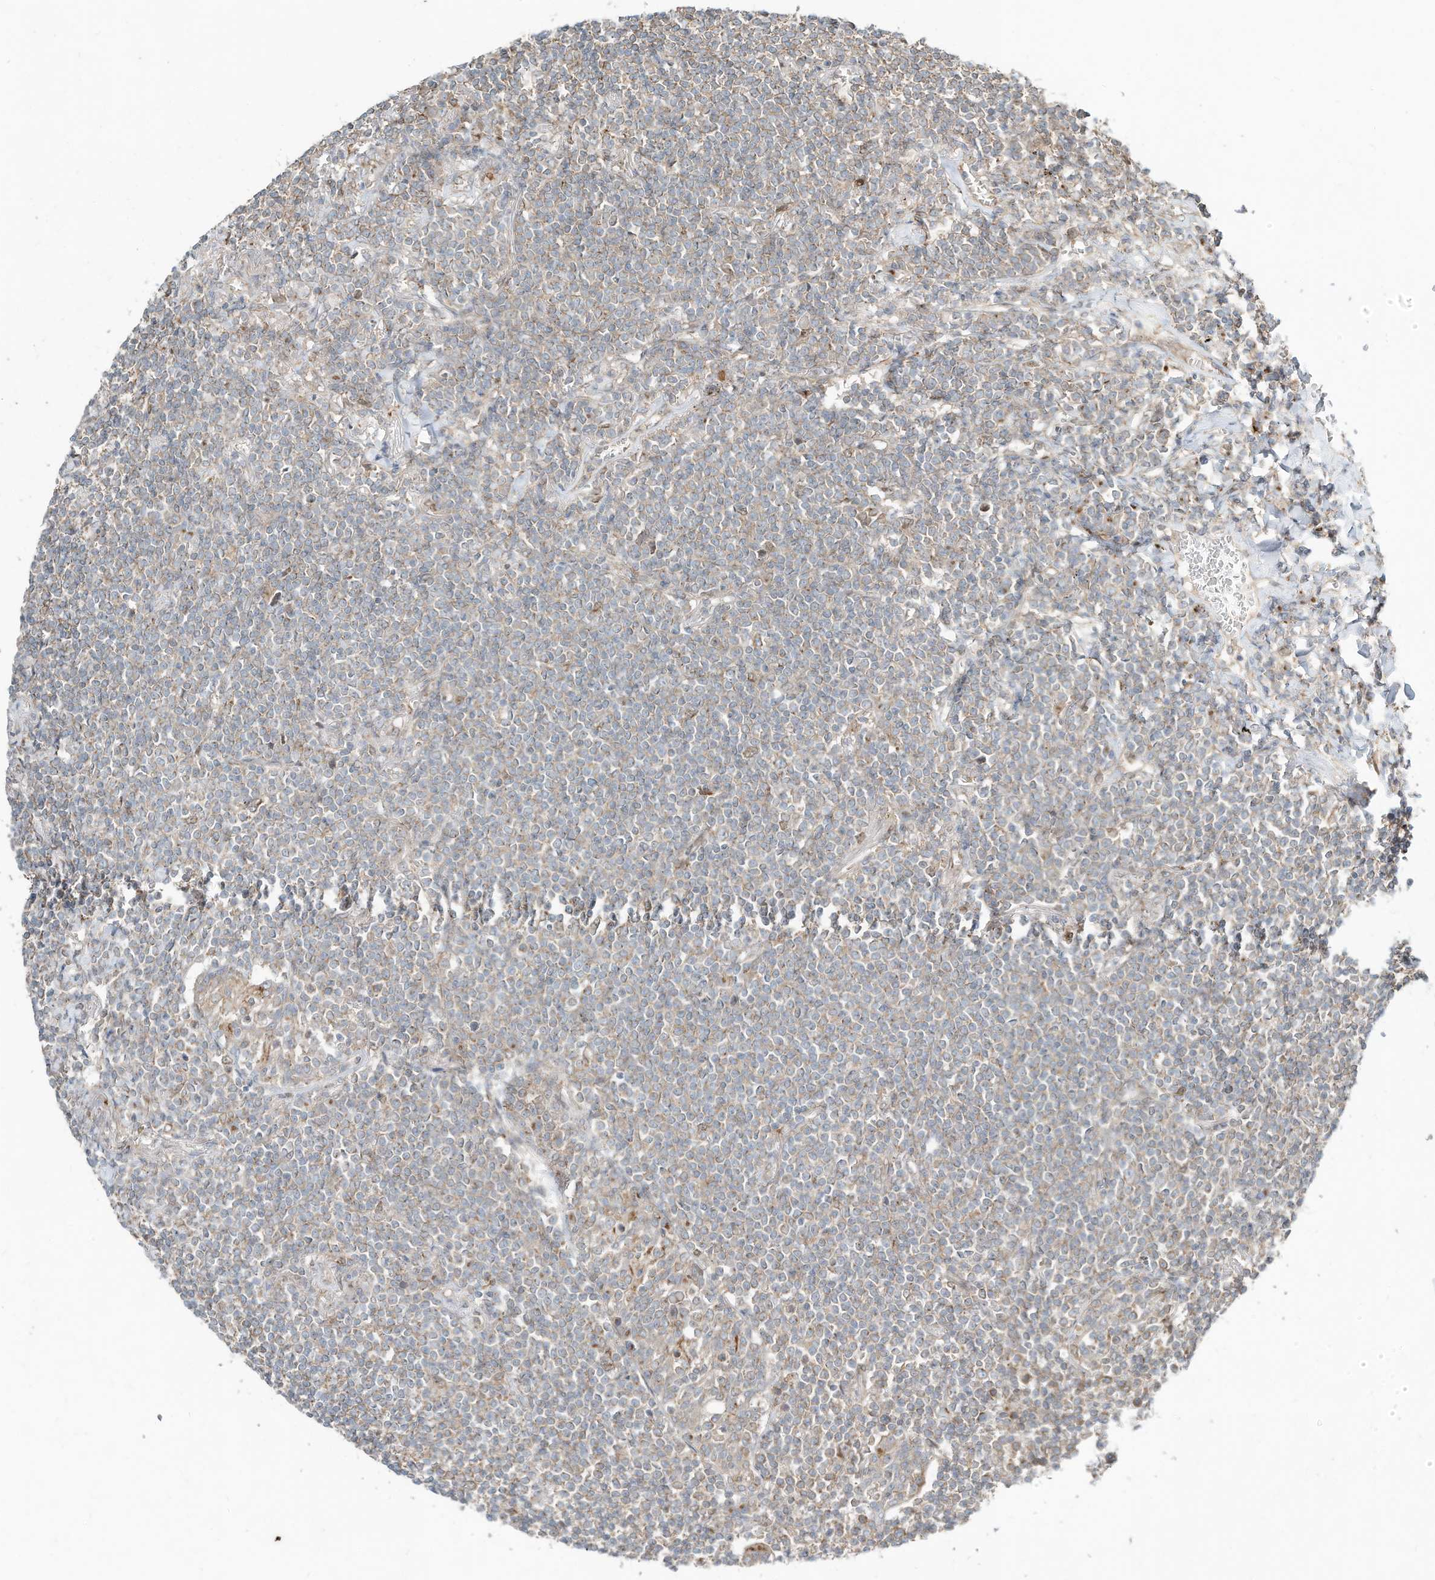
{"staining": {"intensity": "weak", "quantity": "25%-75%", "location": "cytoplasmic/membranous"}, "tissue": "lymphoma", "cell_type": "Tumor cells", "image_type": "cancer", "snomed": [{"axis": "morphology", "description": "Malignant lymphoma, non-Hodgkin's type, Low grade"}, {"axis": "topography", "description": "Lung"}], "caption": "Immunohistochemical staining of malignant lymphoma, non-Hodgkin's type (low-grade) demonstrates low levels of weak cytoplasmic/membranous protein positivity in about 25%-75% of tumor cells.", "gene": "CUX1", "patient": {"sex": "female", "age": 71}}